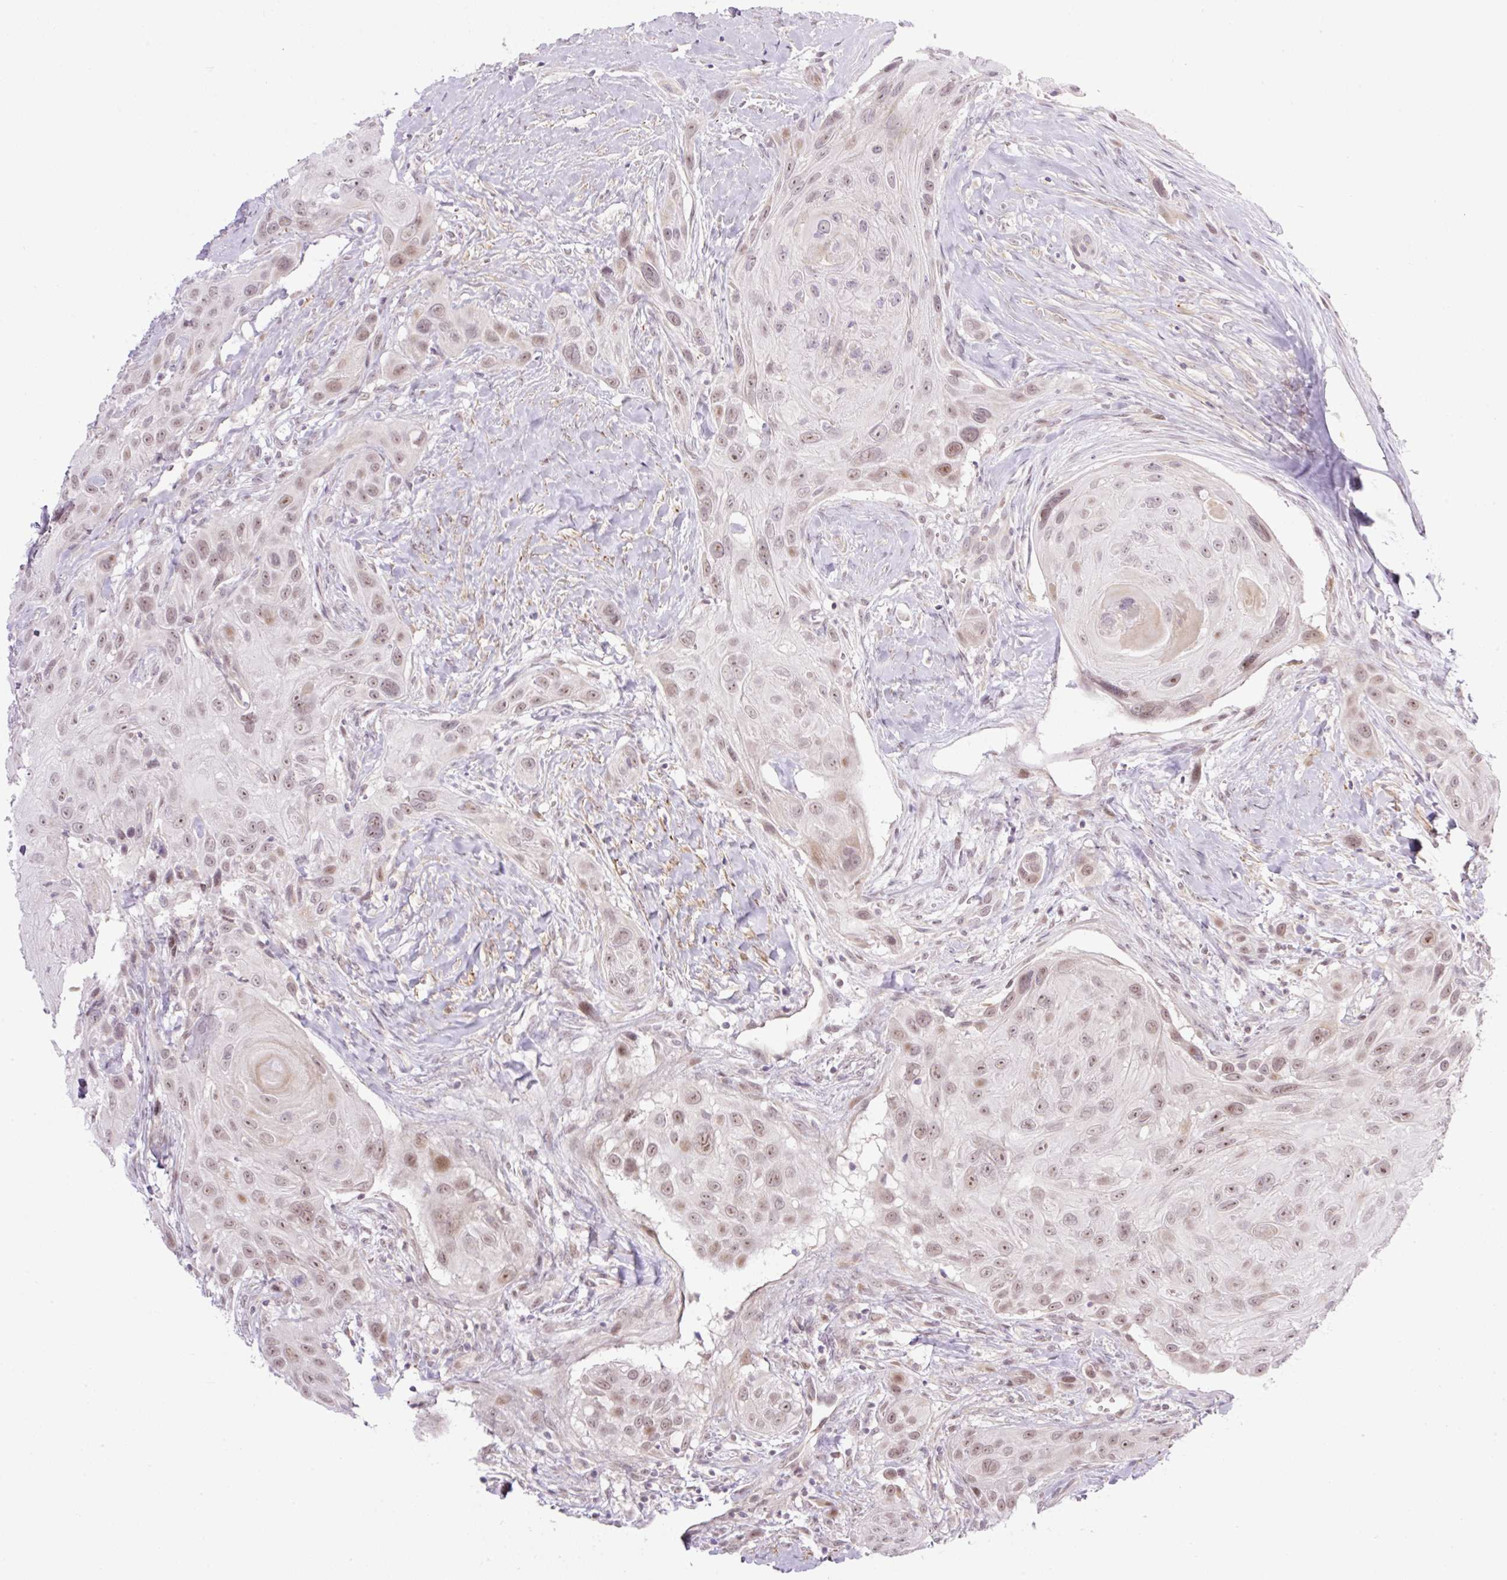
{"staining": {"intensity": "weak", "quantity": ">75%", "location": "nuclear"}, "tissue": "head and neck cancer", "cell_type": "Tumor cells", "image_type": "cancer", "snomed": [{"axis": "morphology", "description": "Squamous cell carcinoma, NOS"}, {"axis": "topography", "description": "Head-Neck"}], "caption": "Human head and neck cancer (squamous cell carcinoma) stained for a protein (brown) reveals weak nuclear positive staining in about >75% of tumor cells.", "gene": "ICE1", "patient": {"sex": "male", "age": 81}}